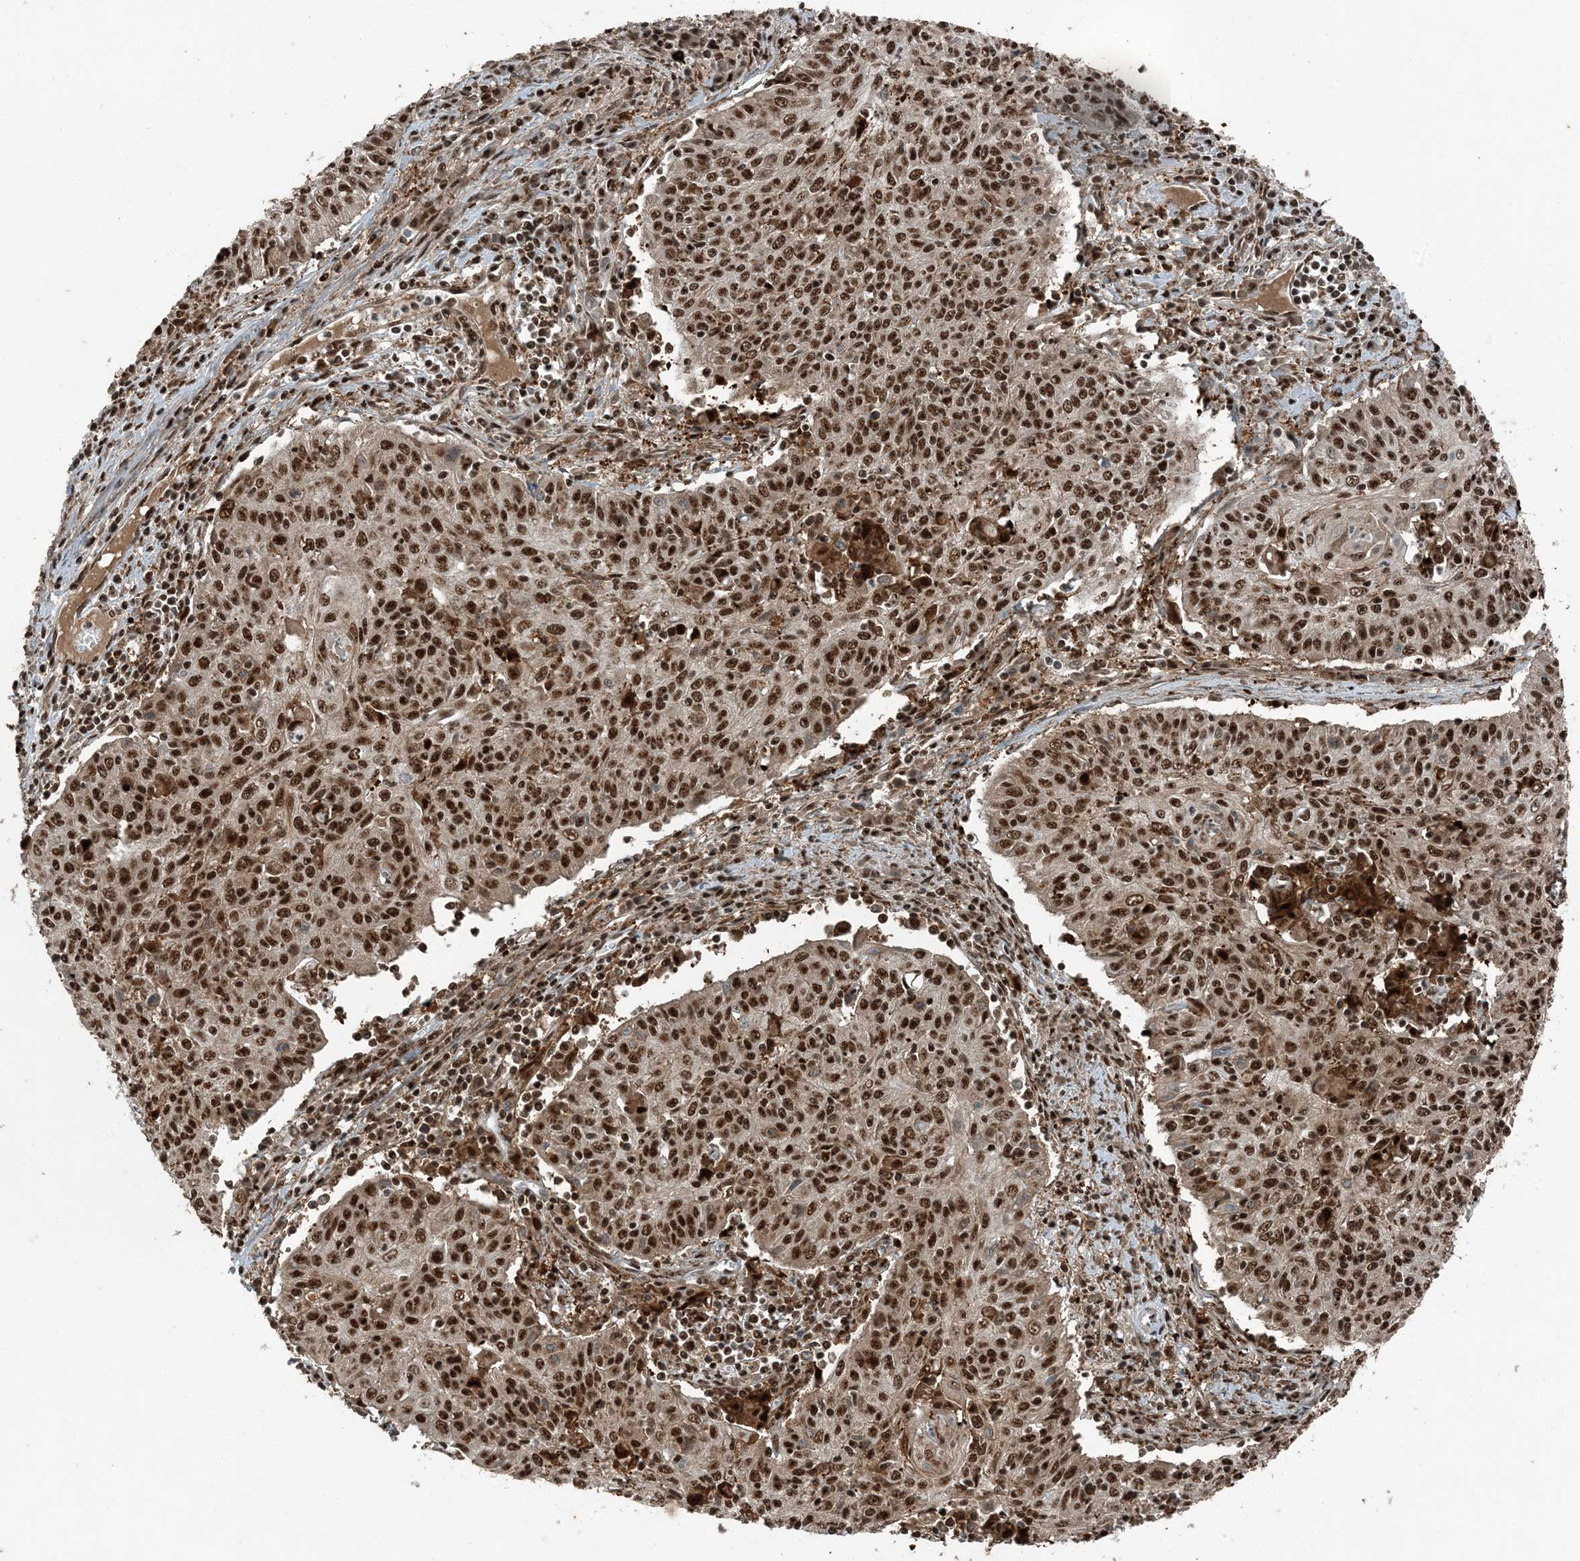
{"staining": {"intensity": "strong", "quantity": ">75%", "location": "nuclear"}, "tissue": "cervical cancer", "cell_type": "Tumor cells", "image_type": "cancer", "snomed": [{"axis": "morphology", "description": "Squamous cell carcinoma, NOS"}, {"axis": "topography", "description": "Cervix"}], "caption": "A high-resolution histopathology image shows immunohistochemistry staining of cervical cancer (squamous cell carcinoma), which exhibits strong nuclear staining in approximately >75% of tumor cells.", "gene": "TADA2B", "patient": {"sex": "female", "age": 48}}